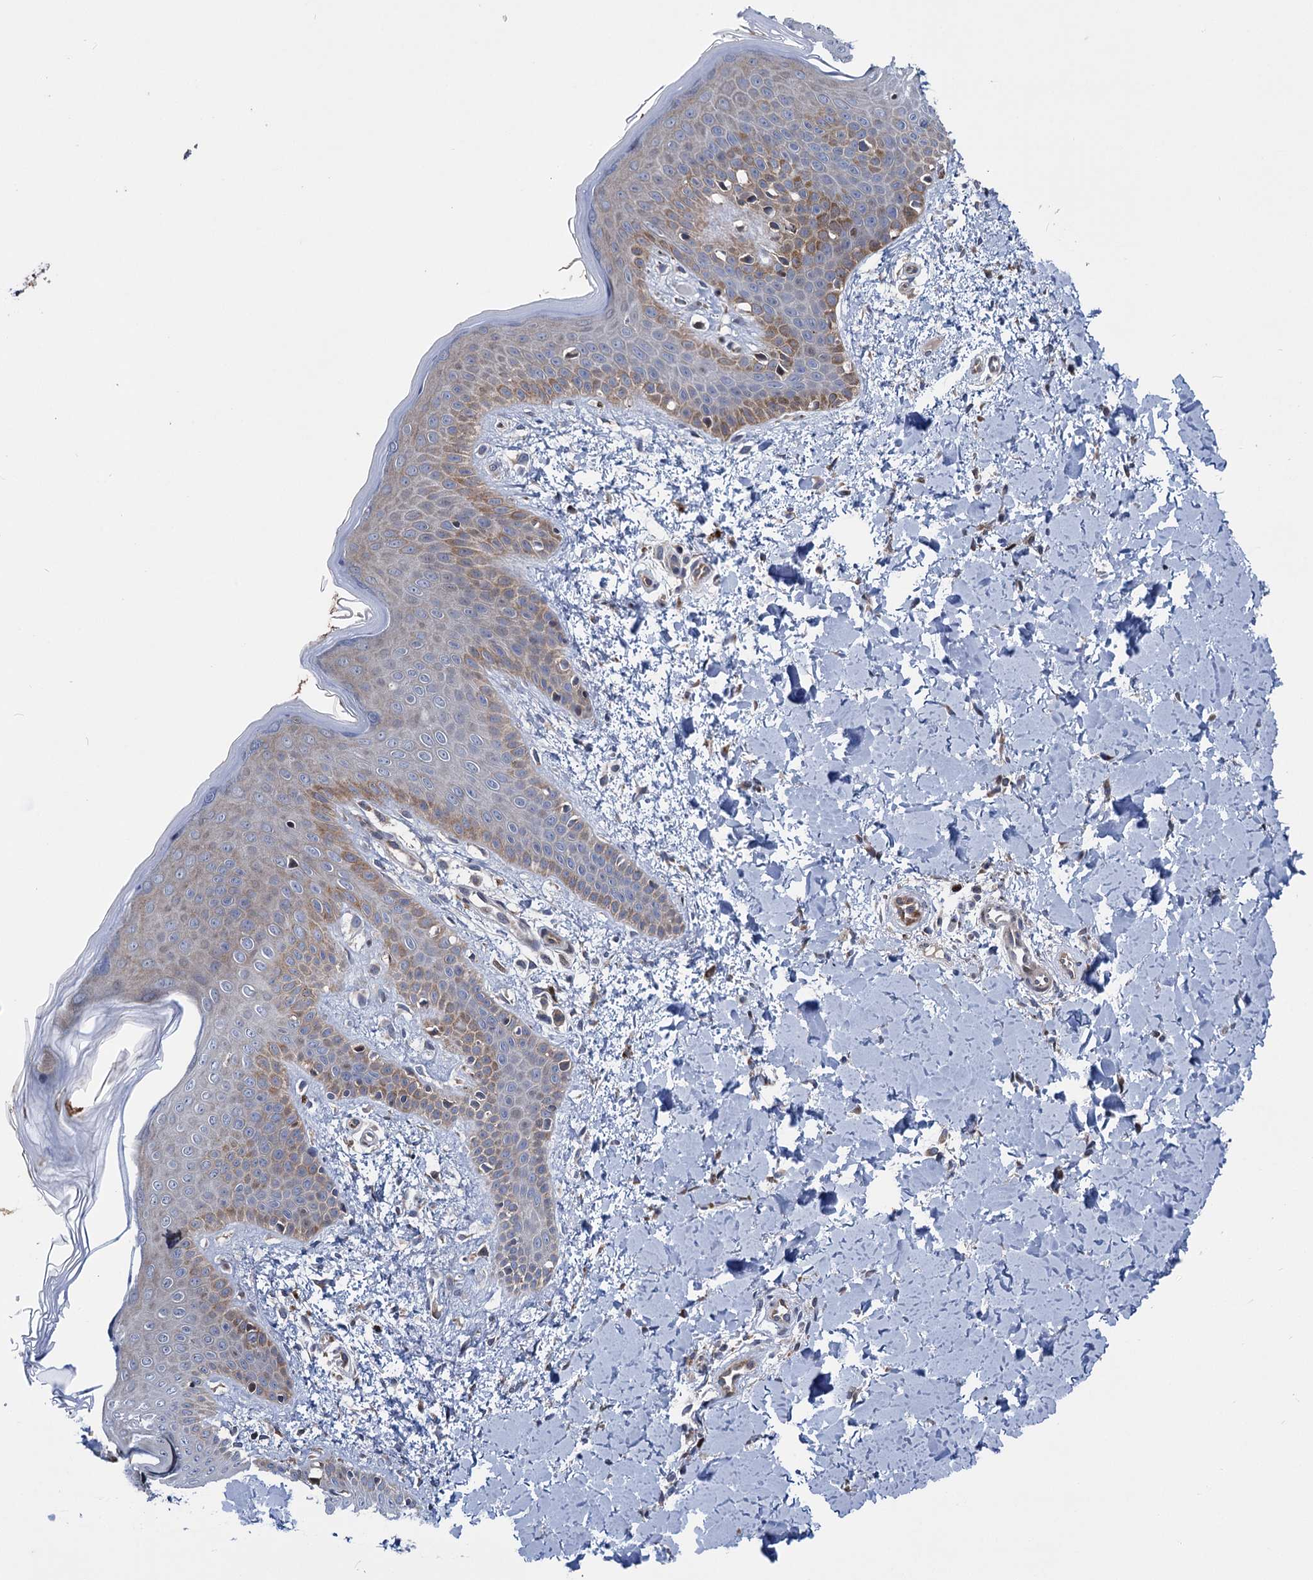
{"staining": {"intensity": "weak", "quantity": ">75%", "location": "cytoplasmic/membranous"}, "tissue": "skin", "cell_type": "Fibroblasts", "image_type": "normal", "snomed": [{"axis": "morphology", "description": "Normal tissue, NOS"}, {"axis": "topography", "description": "Skin"}], "caption": "A brown stain labels weak cytoplasmic/membranous staining of a protein in fibroblasts of benign skin. (DAB IHC with brightfield microscopy, high magnification).", "gene": "UBR1", "patient": {"sex": "male", "age": 36}}